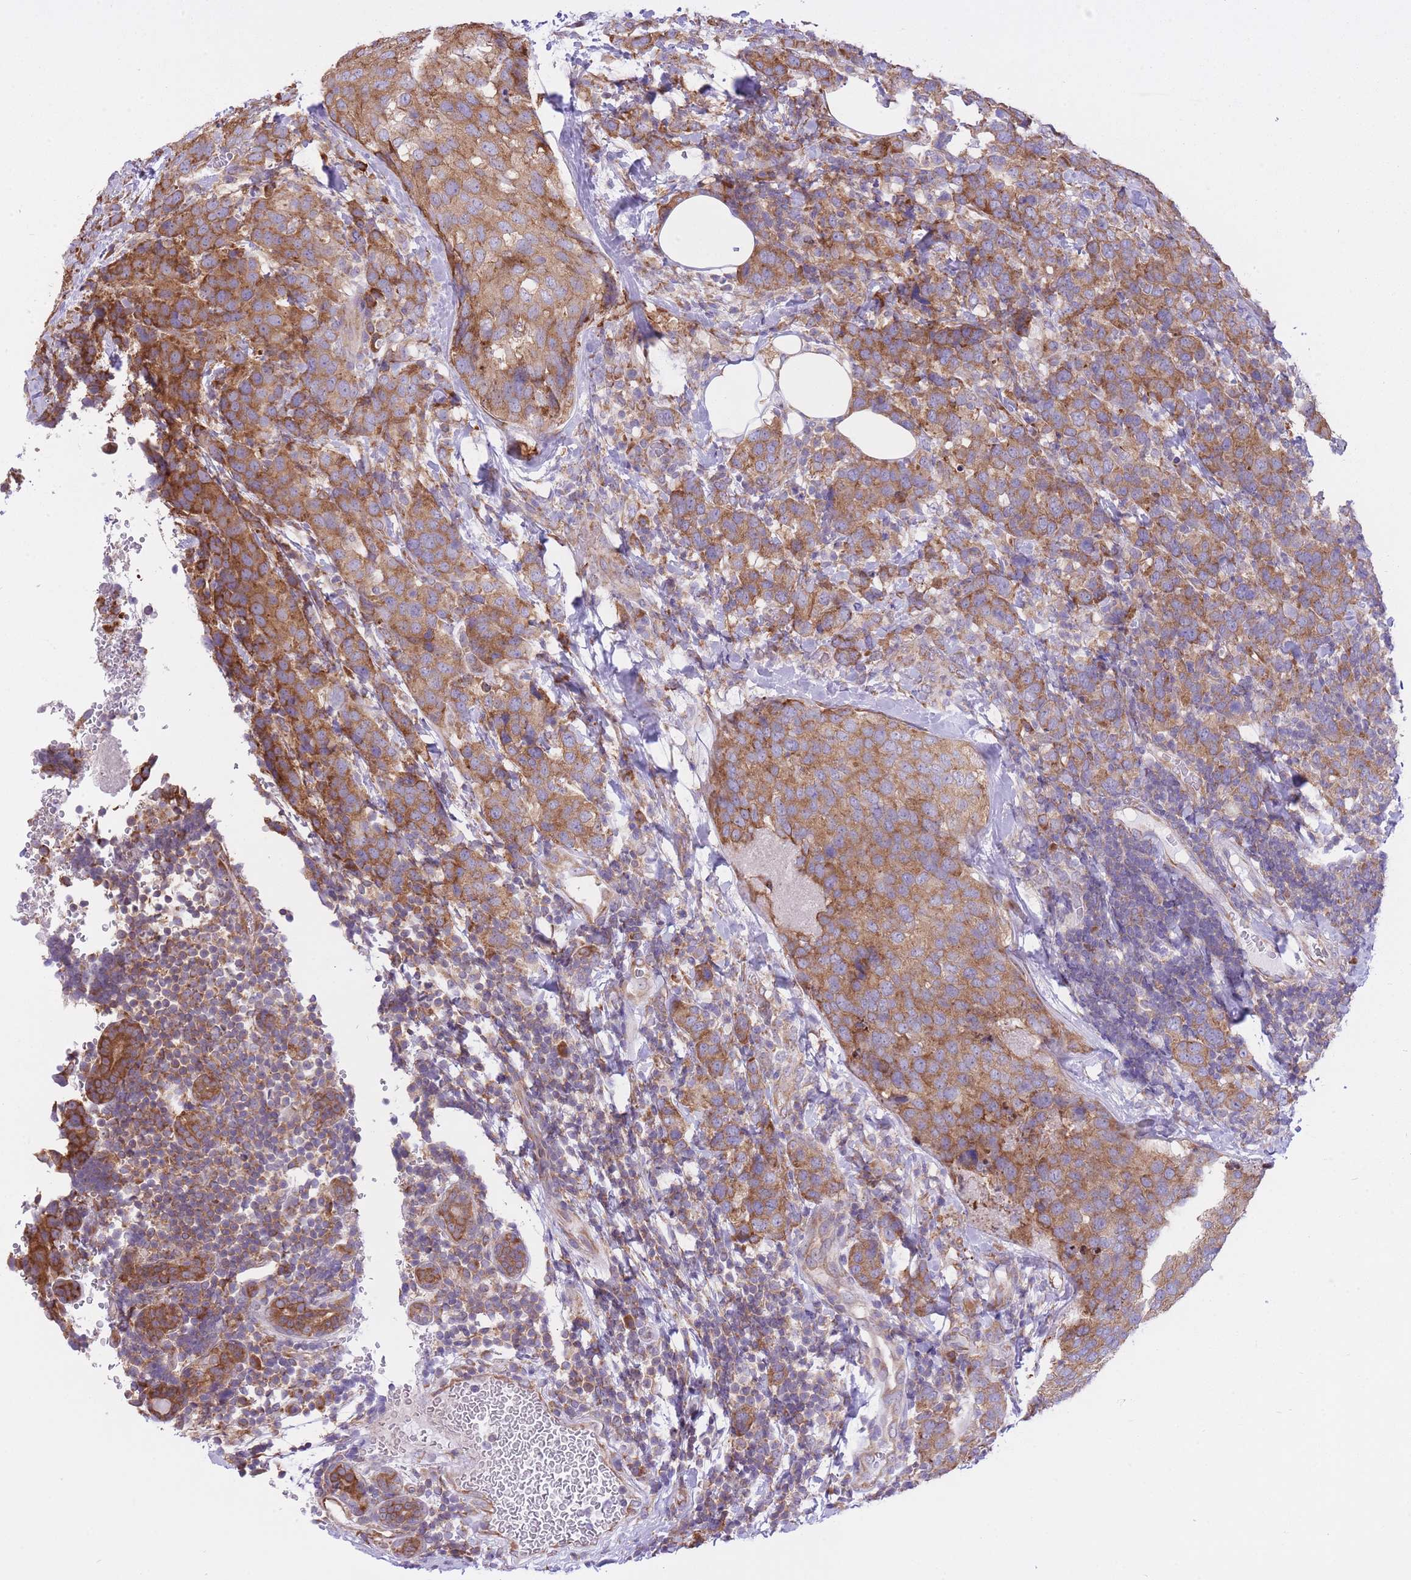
{"staining": {"intensity": "moderate", "quantity": ">75%", "location": "cytoplasmic/membranous"}, "tissue": "breast cancer", "cell_type": "Tumor cells", "image_type": "cancer", "snomed": [{"axis": "morphology", "description": "Lobular carcinoma"}, {"axis": "topography", "description": "Breast"}], "caption": "An image showing moderate cytoplasmic/membranous staining in about >75% of tumor cells in breast cancer (lobular carcinoma), as visualized by brown immunohistochemical staining.", "gene": "ZNF501", "patient": {"sex": "female", "age": 59}}